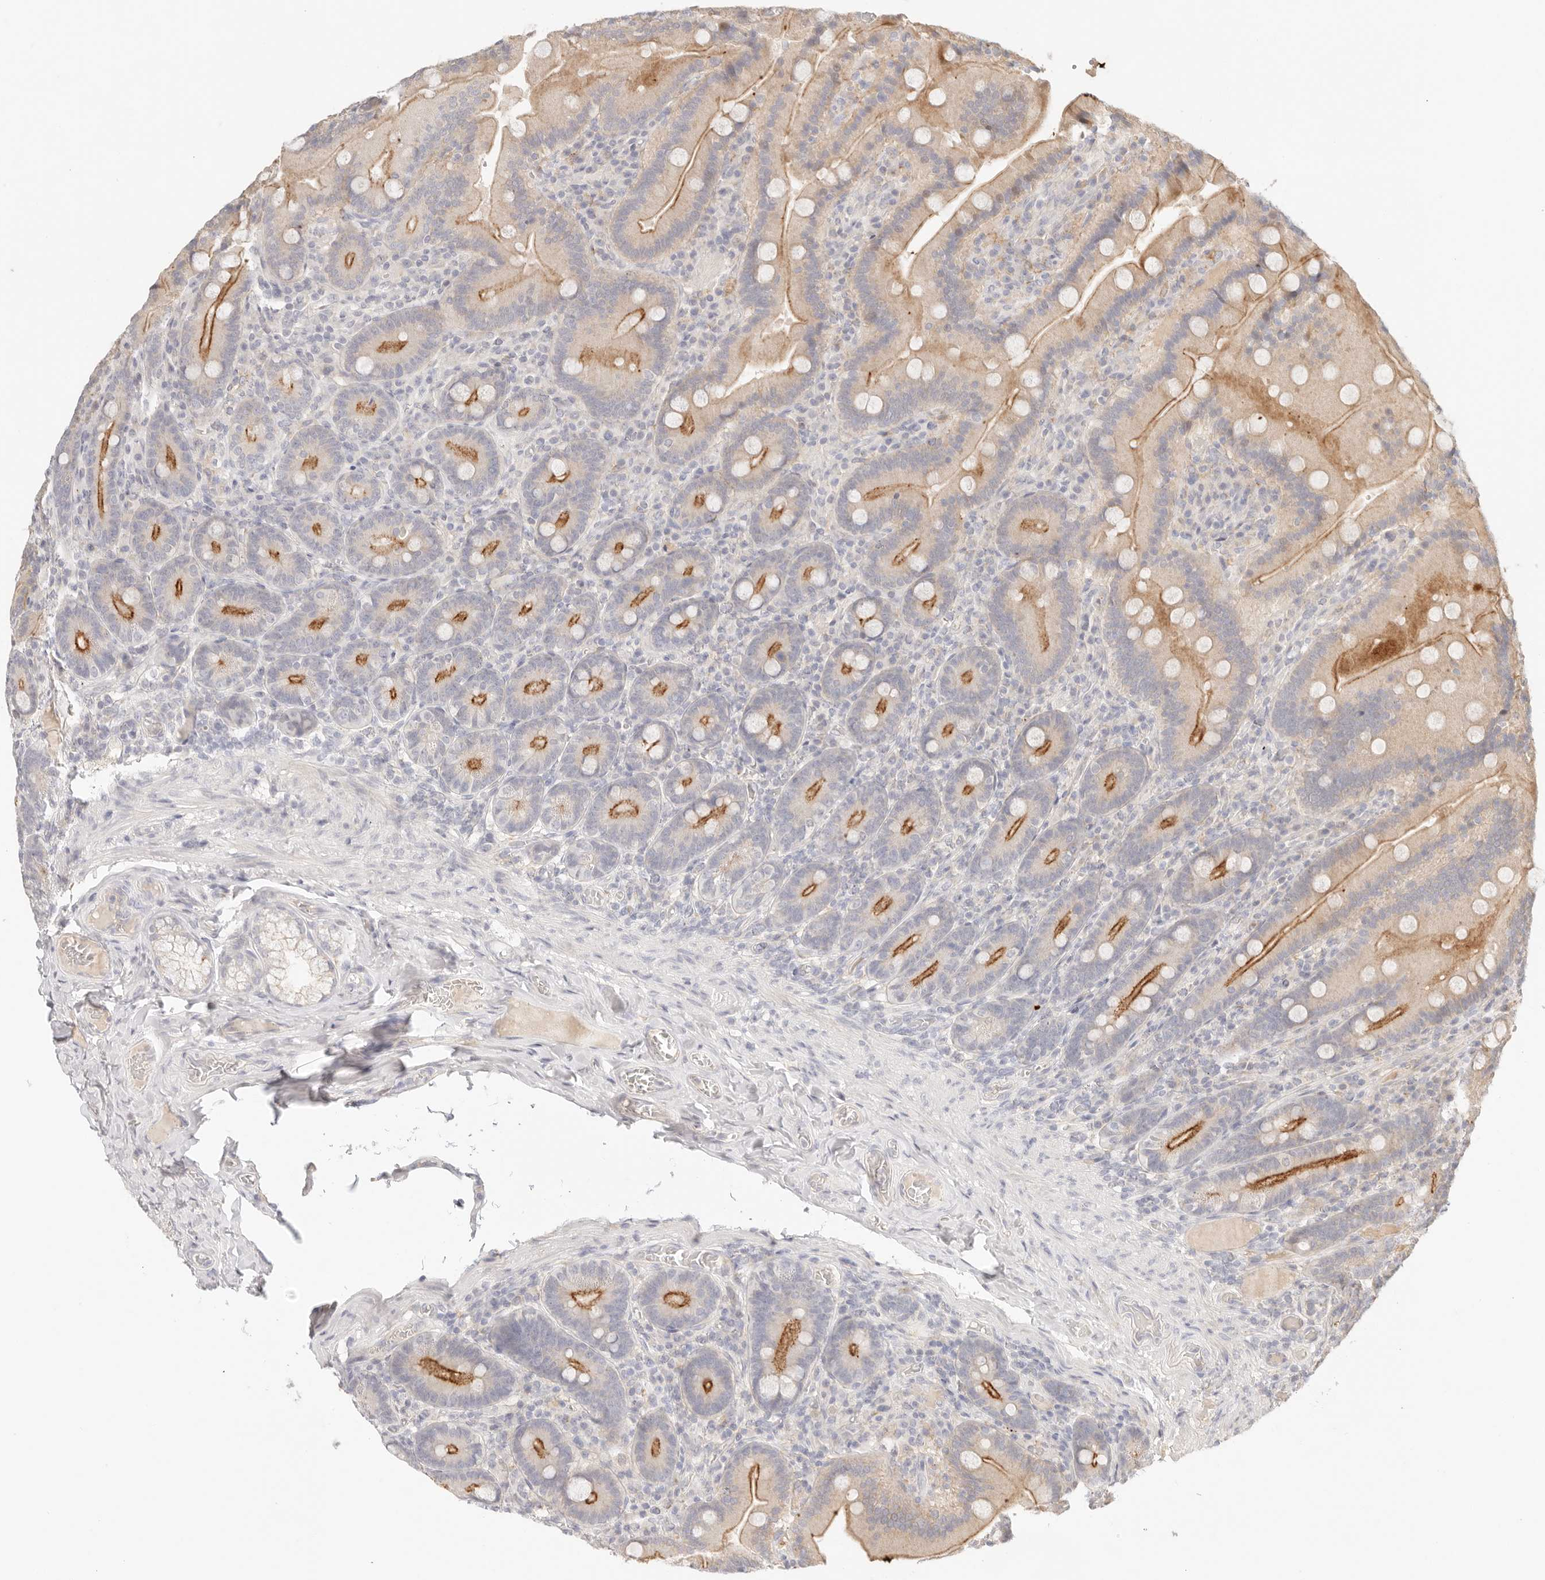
{"staining": {"intensity": "moderate", "quantity": "25%-75%", "location": "cytoplasmic/membranous"}, "tissue": "duodenum", "cell_type": "Glandular cells", "image_type": "normal", "snomed": [{"axis": "morphology", "description": "Normal tissue, NOS"}, {"axis": "topography", "description": "Duodenum"}], "caption": "A brown stain labels moderate cytoplasmic/membranous positivity of a protein in glandular cells of unremarkable duodenum.", "gene": "CEP120", "patient": {"sex": "female", "age": 62}}